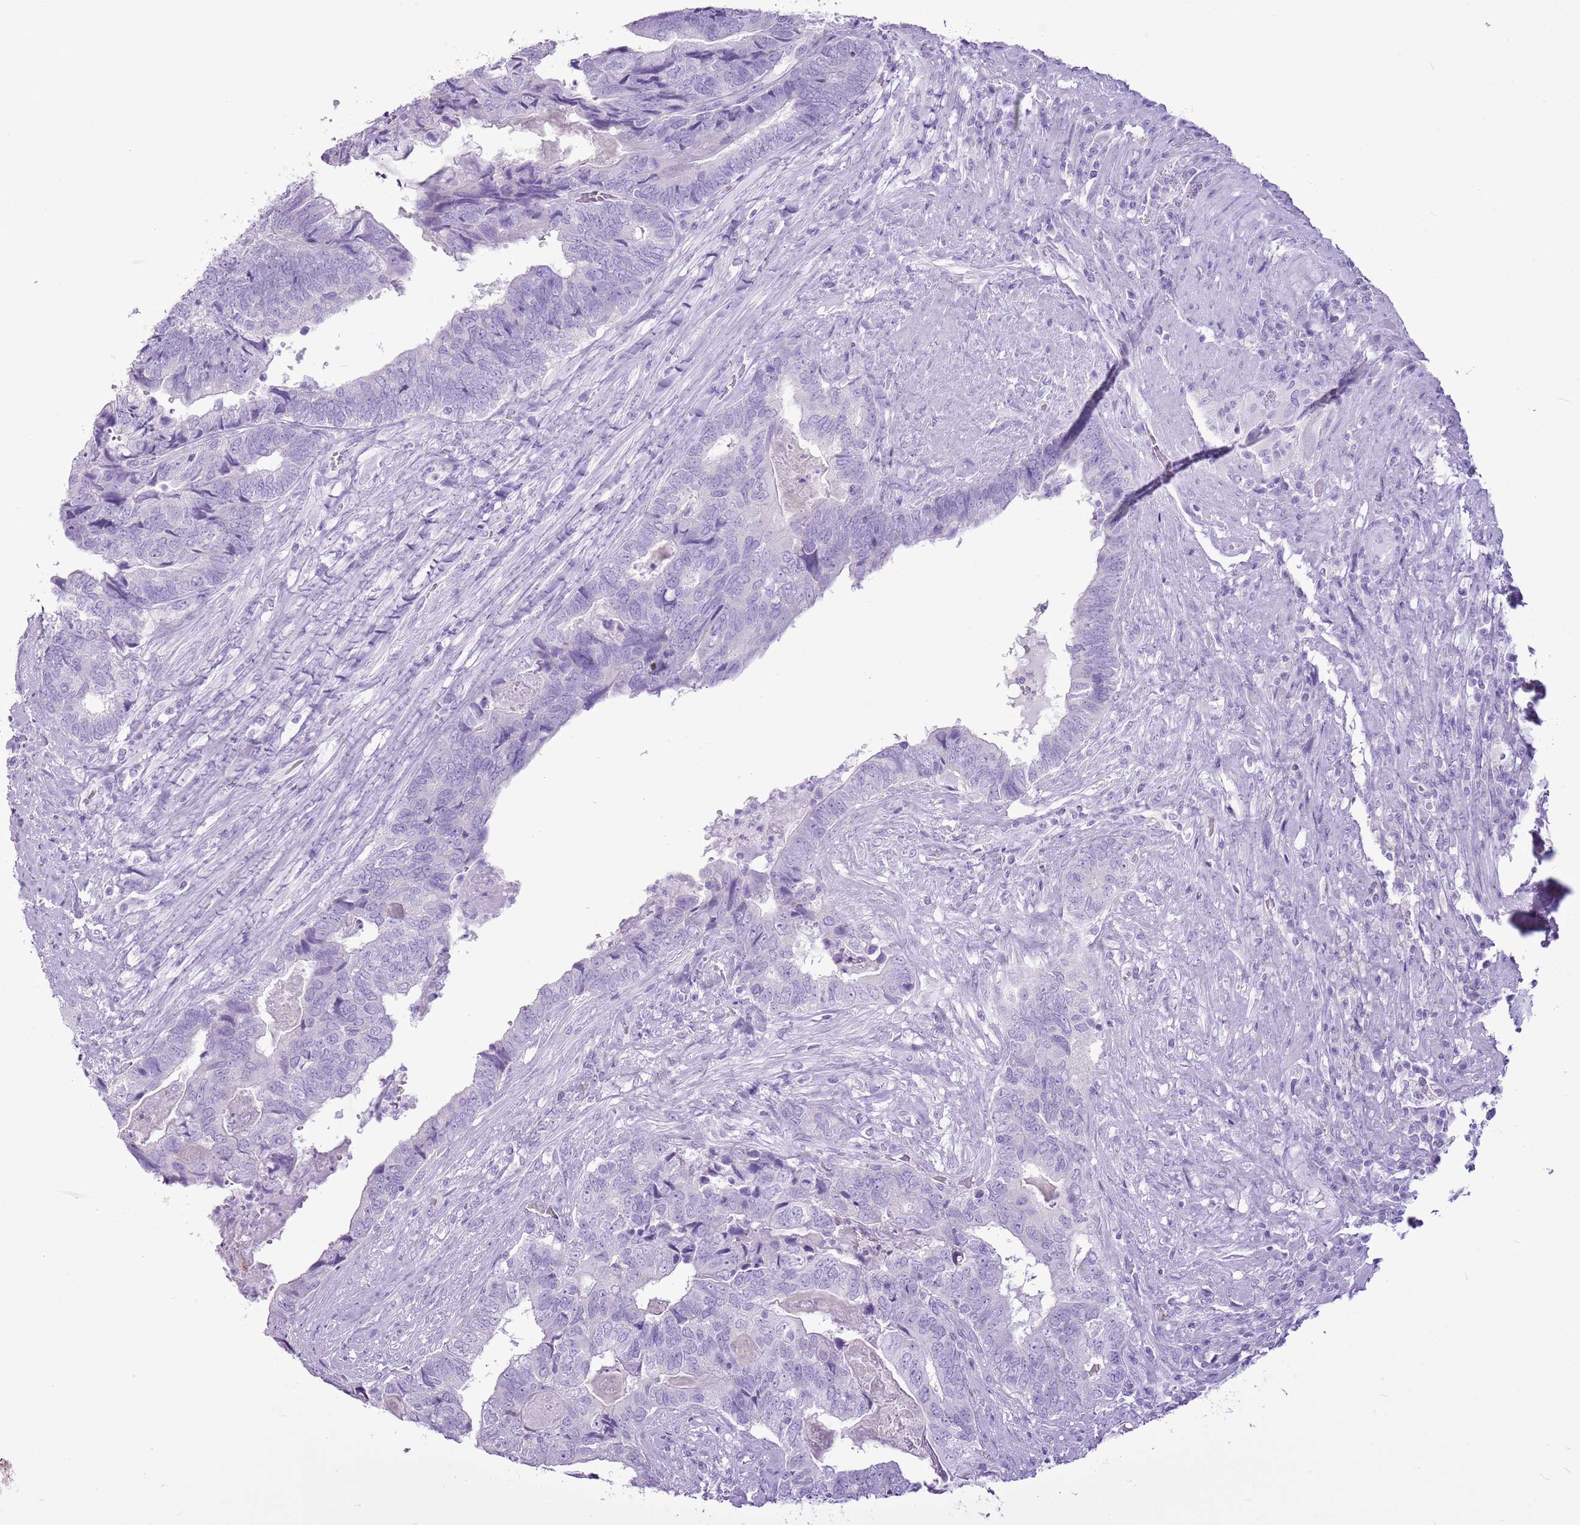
{"staining": {"intensity": "negative", "quantity": "none", "location": "none"}, "tissue": "colorectal cancer", "cell_type": "Tumor cells", "image_type": "cancer", "snomed": [{"axis": "morphology", "description": "Adenocarcinoma, NOS"}, {"axis": "topography", "description": "Colon"}], "caption": "This is an IHC image of human colorectal cancer. There is no staining in tumor cells.", "gene": "CNFN", "patient": {"sex": "female", "age": 67}}